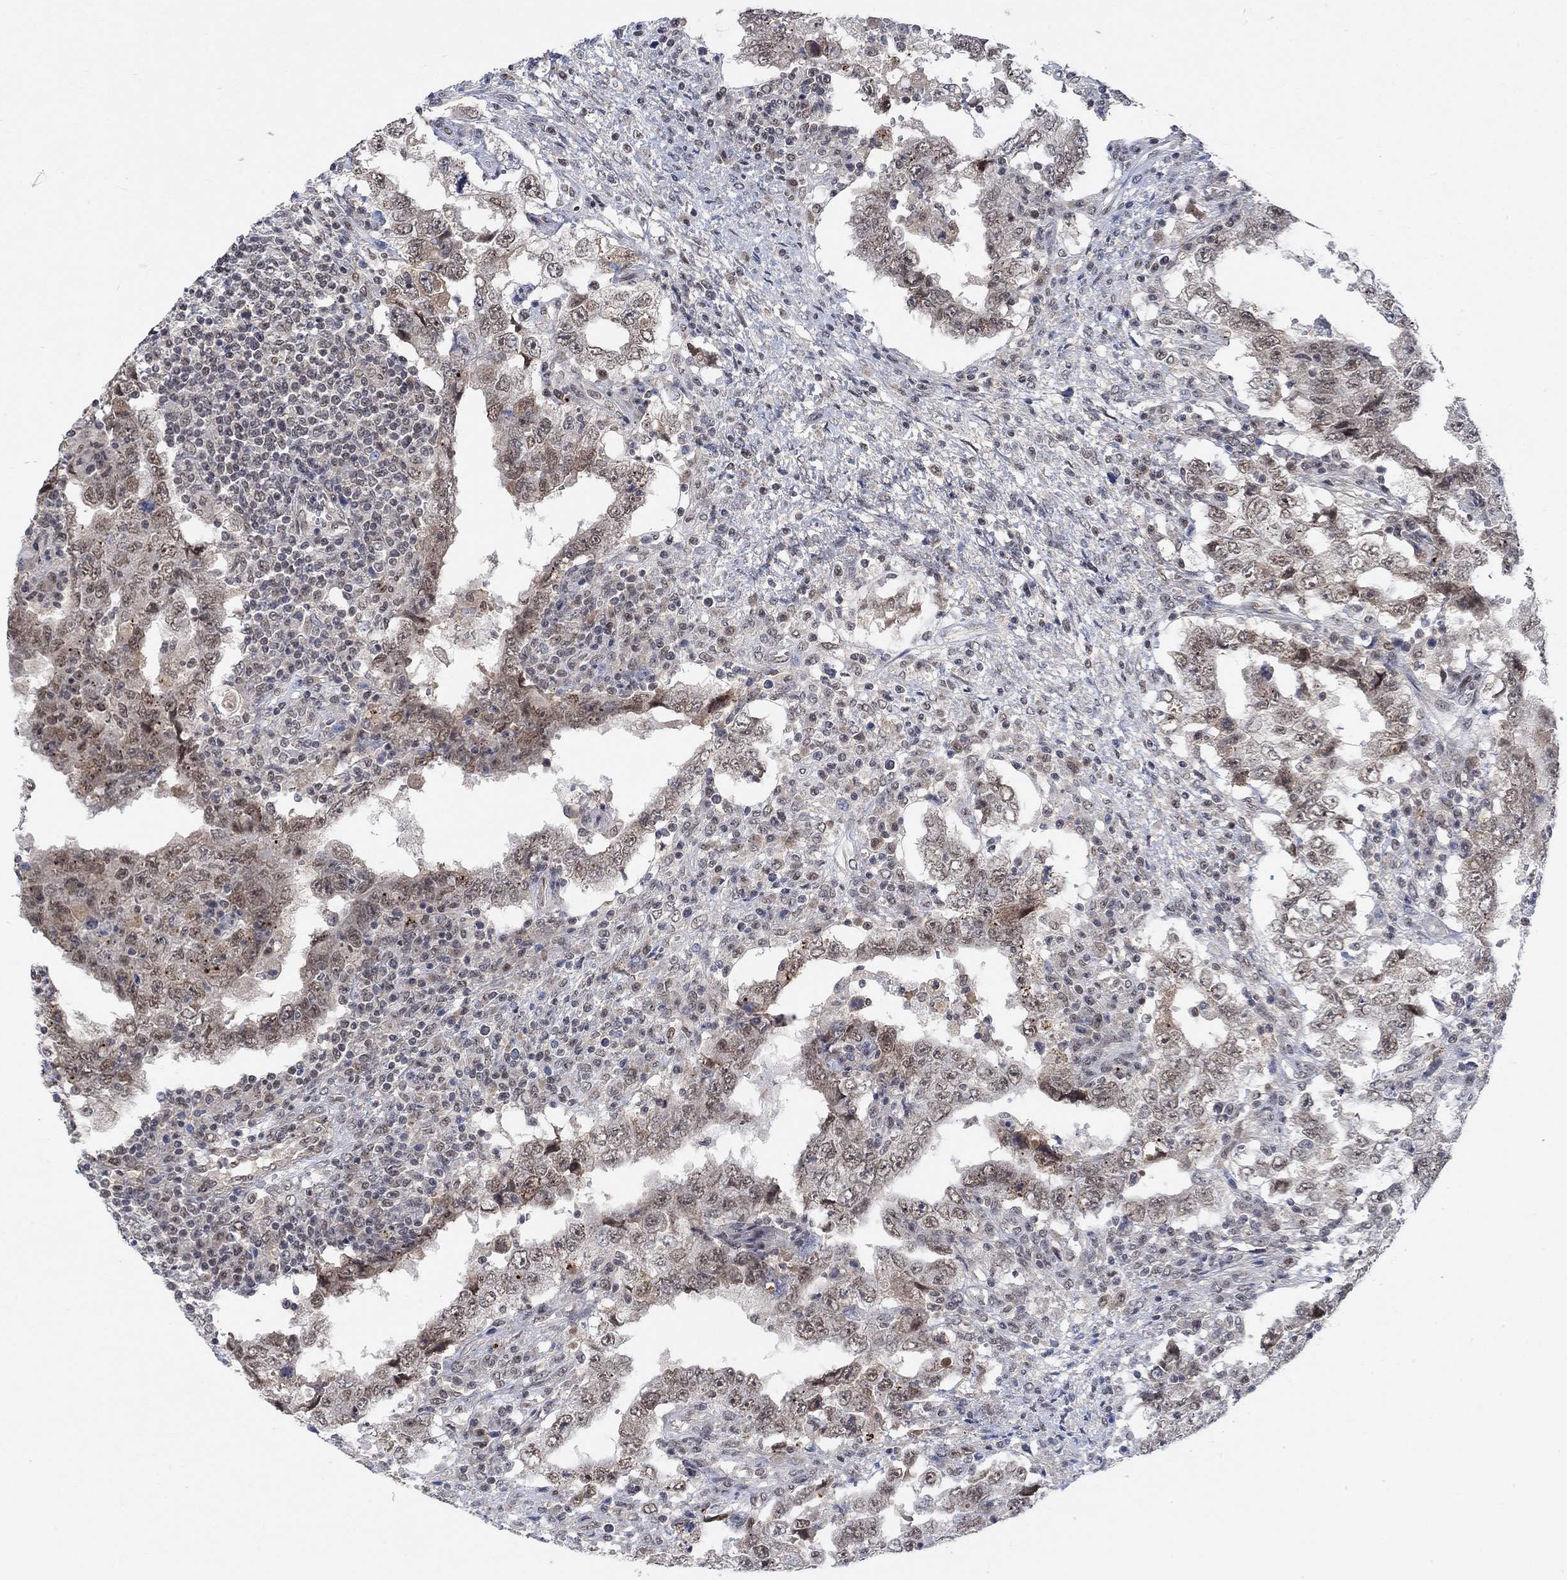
{"staining": {"intensity": "moderate", "quantity": "25%-75%", "location": "nuclear"}, "tissue": "testis cancer", "cell_type": "Tumor cells", "image_type": "cancer", "snomed": [{"axis": "morphology", "description": "Carcinoma, Embryonal, NOS"}, {"axis": "topography", "description": "Testis"}], "caption": "Protein staining demonstrates moderate nuclear expression in about 25%-75% of tumor cells in testis embryonal carcinoma.", "gene": "THAP8", "patient": {"sex": "male", "age": 26}}